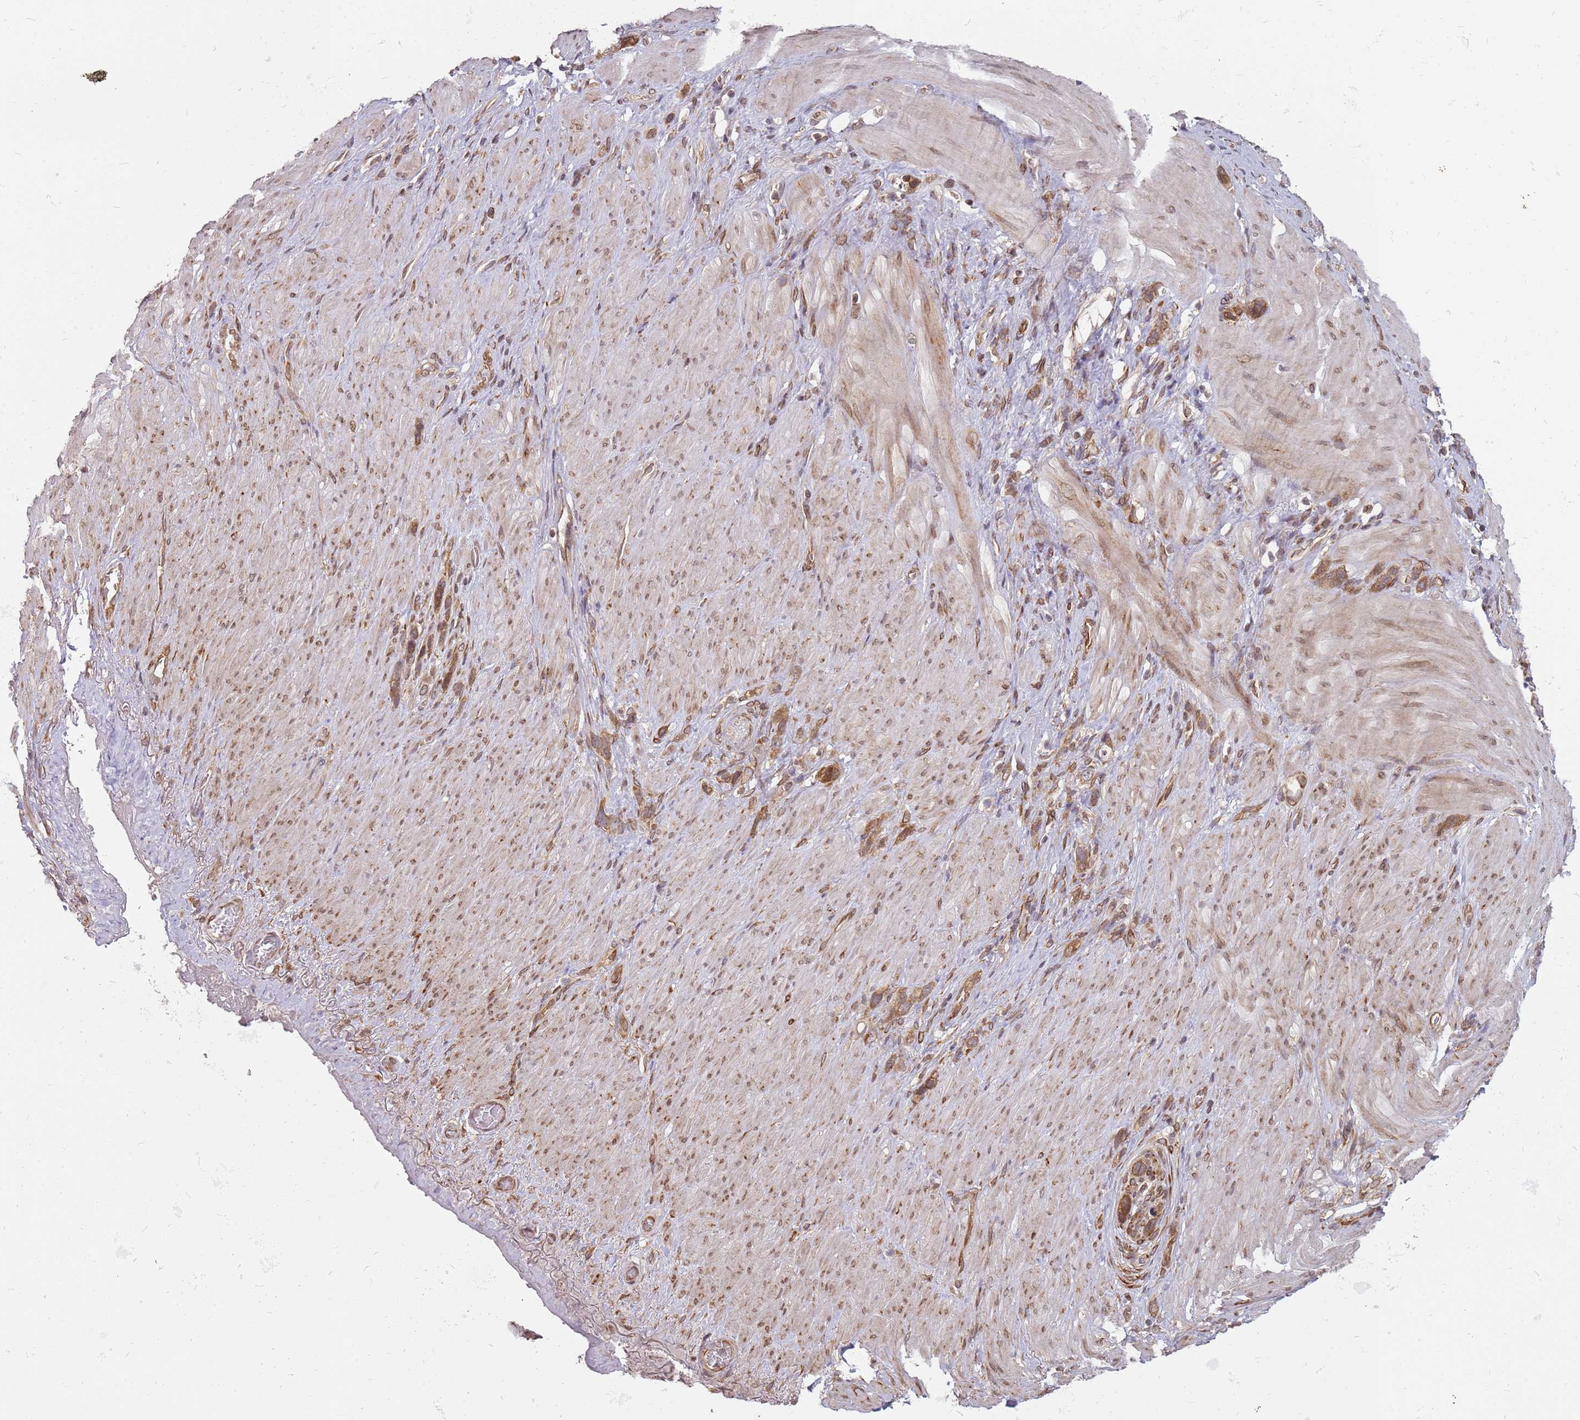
{"staining": {"intensity": "strong", "quantity": ">75%", "location": "cytoplasmic/membranous"}, "tissue": "stomach cancer", "cell_type": "Tumor cells", "image_type": "cancer", "snomed": [{"axis": "morphology", "description": "Adenocarcinoma, NOS"}, {"axis": "topography", "description": "Stomach"}], "caption": "There is high levels of strong cytoplasmic/membranous positivity in tumor cells of adenocarcinoma (stomach), as demonstrated by immunohistochemical staining (brown color).", "gene": "NUDT14", "patient": {"sex": "female", "age": 65}}